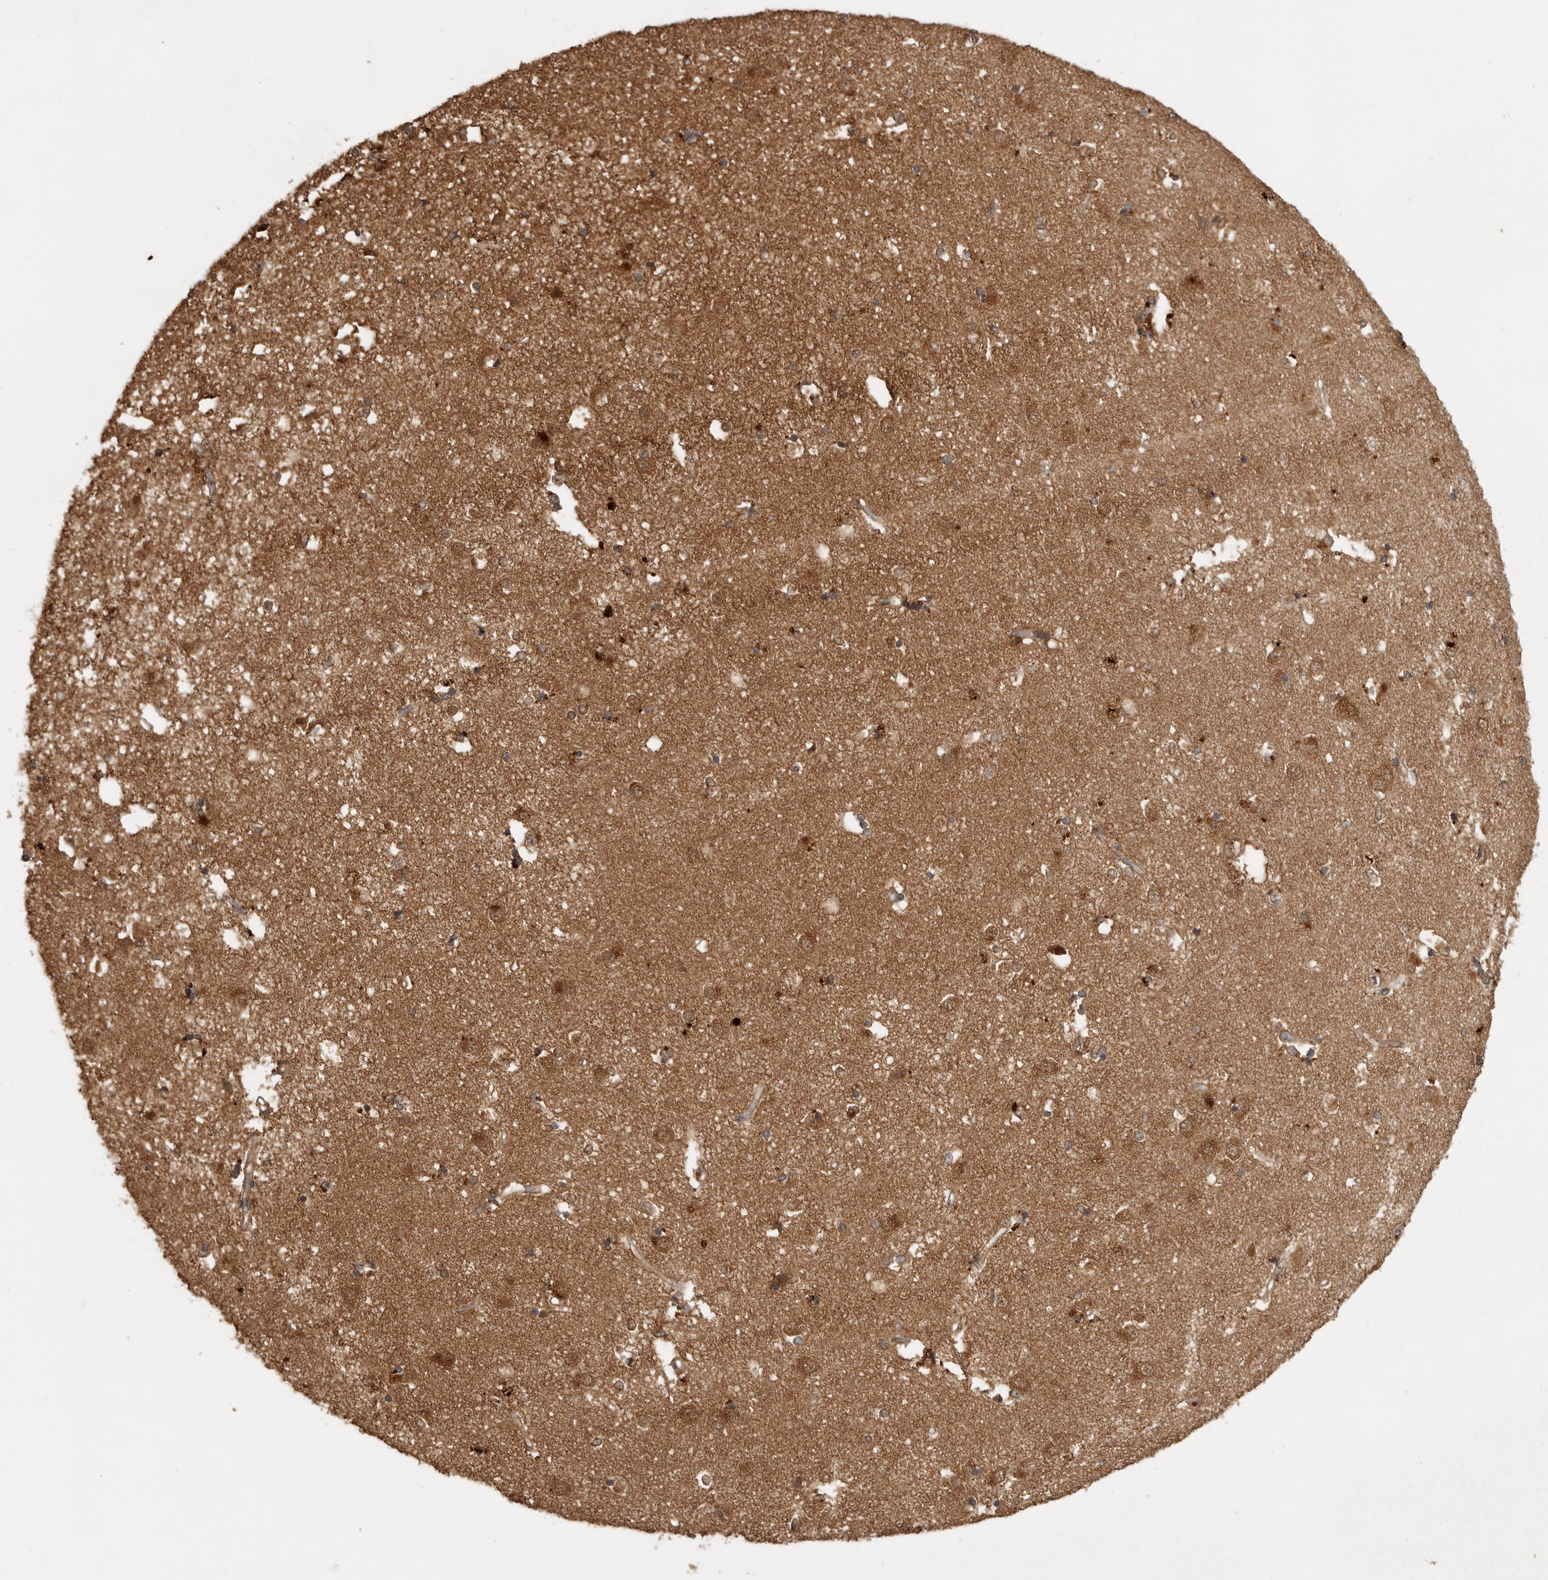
{"staining": {"intensity": "moderate", "quantity": "25%-75%", "location": "cytoplasmic/membranous,nuclear"}, "tissue": "caudate", "cell_type": "Glial cells", "image_type": "normal", "snomed": [{"axis": "morphology", "description": "Normal tissue, NOS"}, {"axis": "topography", "description": "Lateral ventricle wall"}], "caption": "The histopathology image reveals a brown stain indicating the presence of a protein in the cytoplasmic/membranous,nuclear of glial cells in caudate. Nuclei are stained in blue.", "gene": "ICOSLG", "patient": {"sex": "male", "age": 45}}